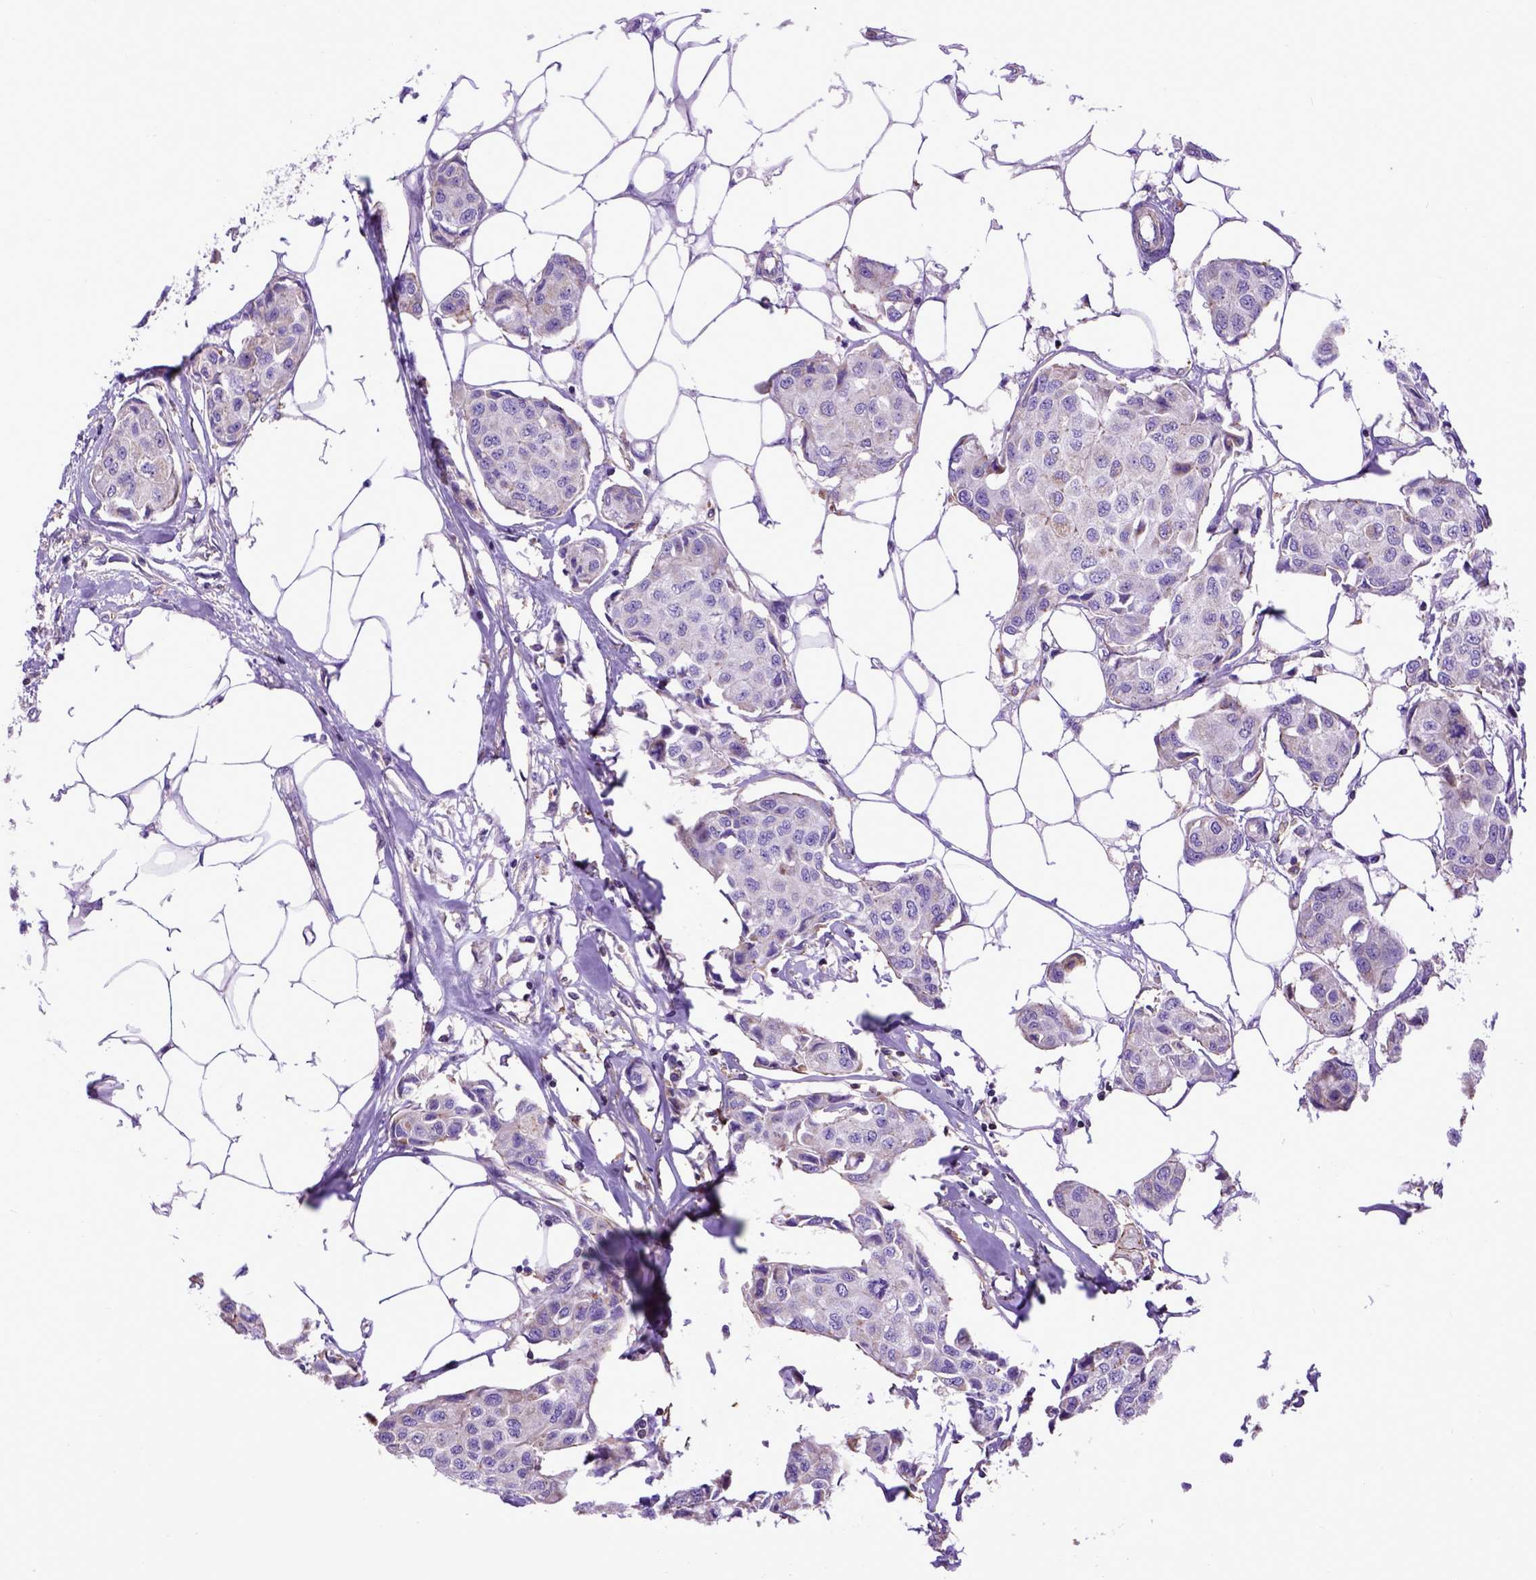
{"staining": {"intensity": "weak", "quantity": "<25%", "location": "cytoplasmic/membranous"}, "tissue": "breast cancer", "cell_type": "Tumor cells", "image_type": "cancer", "snomed": [{"axis": "morphology", "description": "Duct carcinoma"}, {"axis": "topography", "description": "Breast"}, {"axis": "topography", "description": "Lymph node"}], "caption": "A photomicrograph of breast cancer stained for a protein demonstrates no brown staining in tumor cells.", "gene": "ASAH2", "patient": {"sex": "female", "age": 80}}